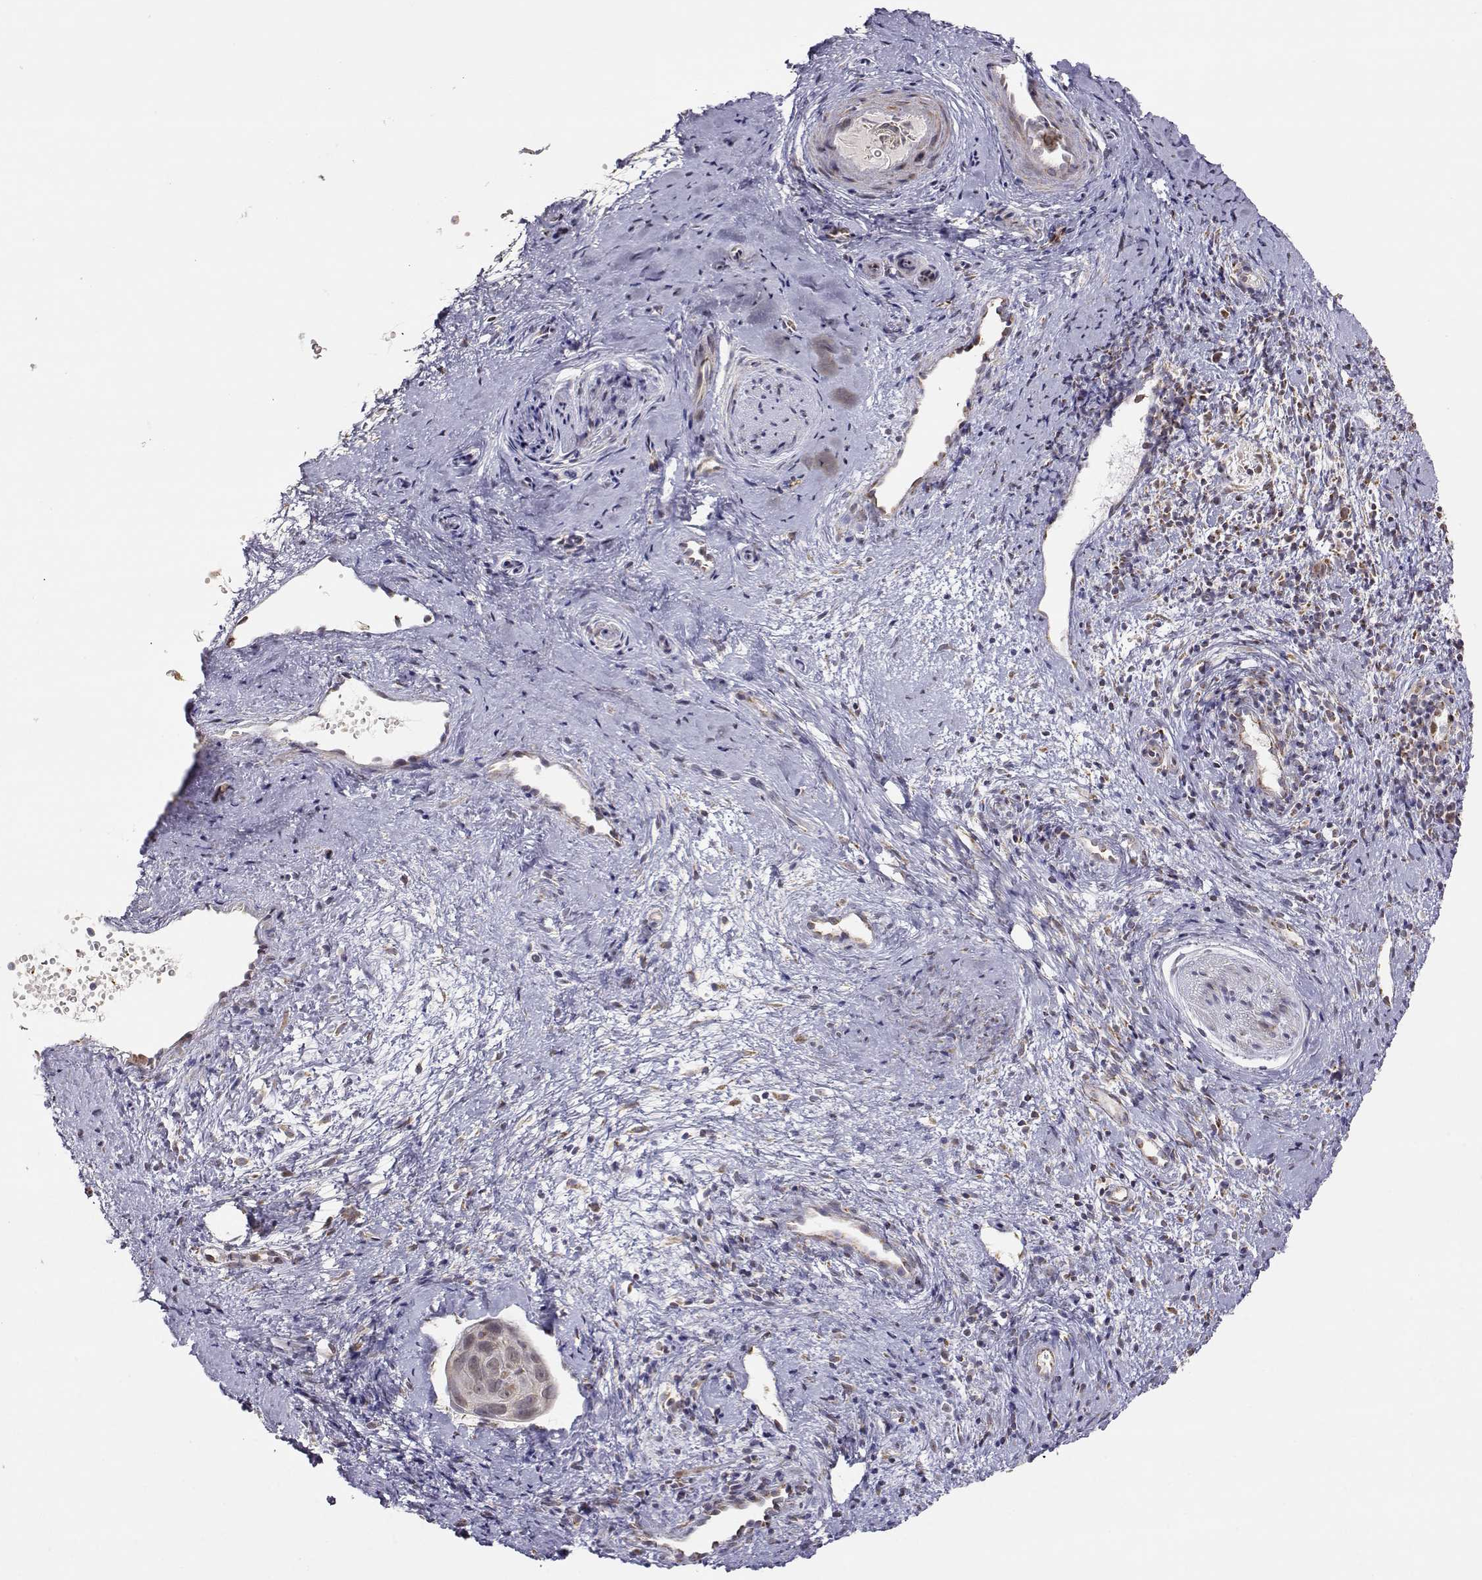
{"staining": {"intensity": "weak", "quantity": ">75%", "location": "cytoplasmic/membranous"}, "tissue": "cervical cancer", "cell_type": "Tumor cells", "image_type": "cancer", "snomed": [{"axis": "morphology", "description": "Squamous cell carcinoma, NOS"}, {"axis": "topography", "description": "Cervix"}], "caption": "Human cervical cancer stained with a protein marker demonstrates weak staining in tumor cells.", "gene": "EXOG", "patient": {"sex": "female", "age": 35}}